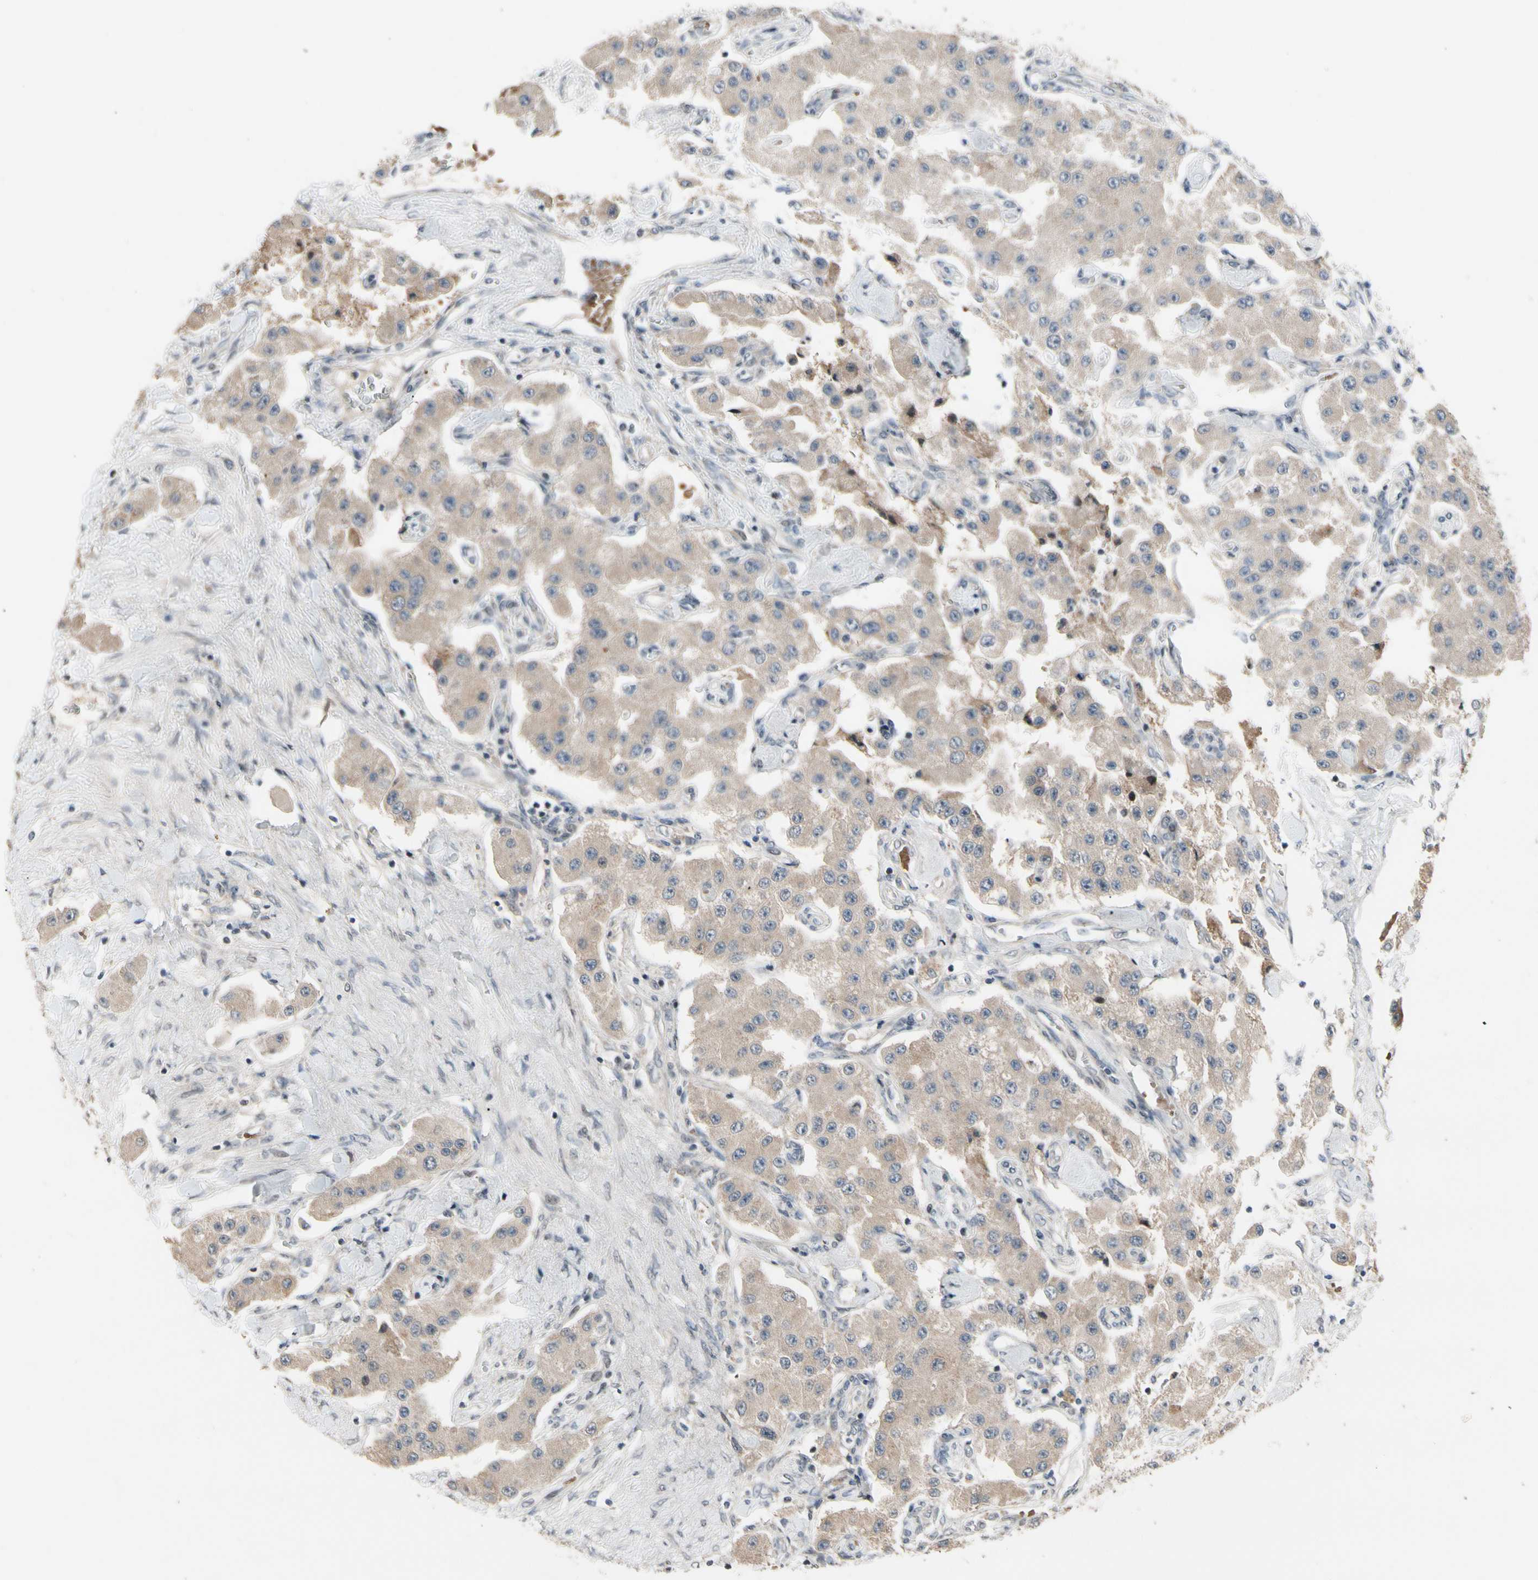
{"staining": {"intensity": "weak", "quantity": ">75%", "location": "cytoplasmic/membranous"}, "tissue": "carcinoid", "cell_type": "Tumor cells", "image_type": "cancer", "snomed": [{"axis": "morphology", "description": "Carcinoid, malignant, NOS"}, {"axis": "topography", "description": "Pancreas"}], "caption": "Tumor cells display low levels of weak cytoplasmic/membranous expression in approximately >75% of cells in human carcinoid.", "gene": "SNX29", "patient": {"sex": "male", "age": 41}}